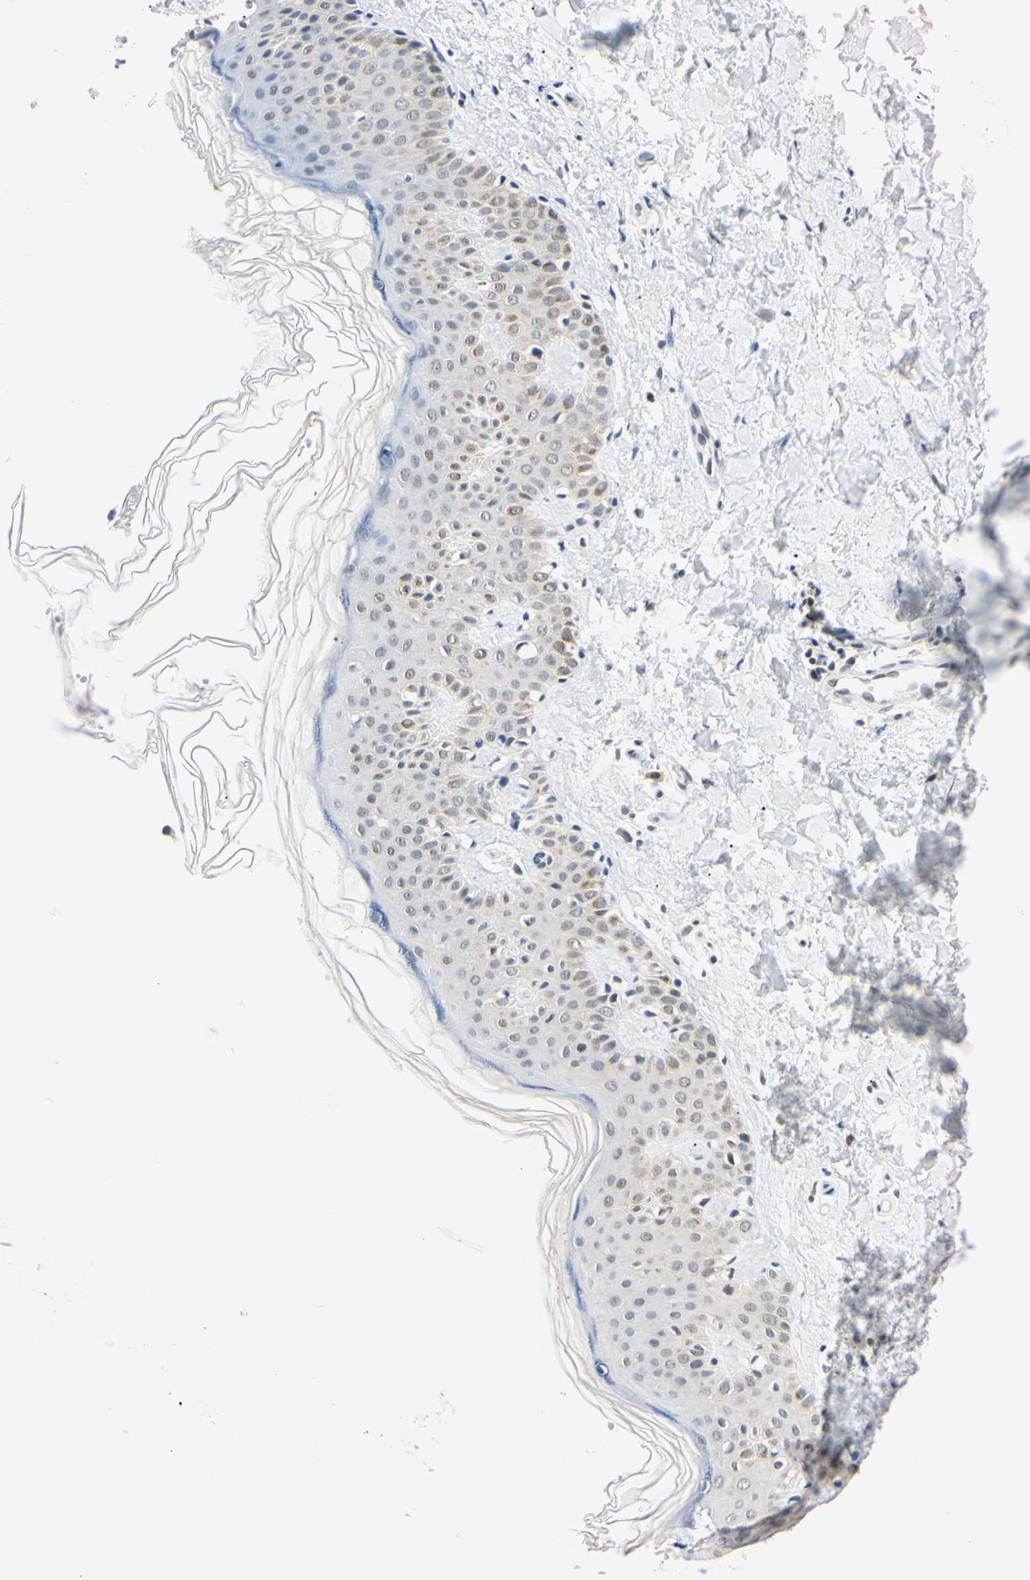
{"staining": {"intensity": "negative", "quantity": "none", "location": "none"}, "tissue": "skin", "cell_type": "Fibroblasts", "image_type": "normal", "snomed": [{"axis": "morphology", "description": "Normal tissue, NOS"}, {"axis": "topography", "description": "Skin"}], "caption": "High power microscopy image of an immunohistochemistry image of normal skin, revealing no significant positivity in fibroblasts.", "gene": "C1orf174", "patient": {"sex": "male", "age": 67}}